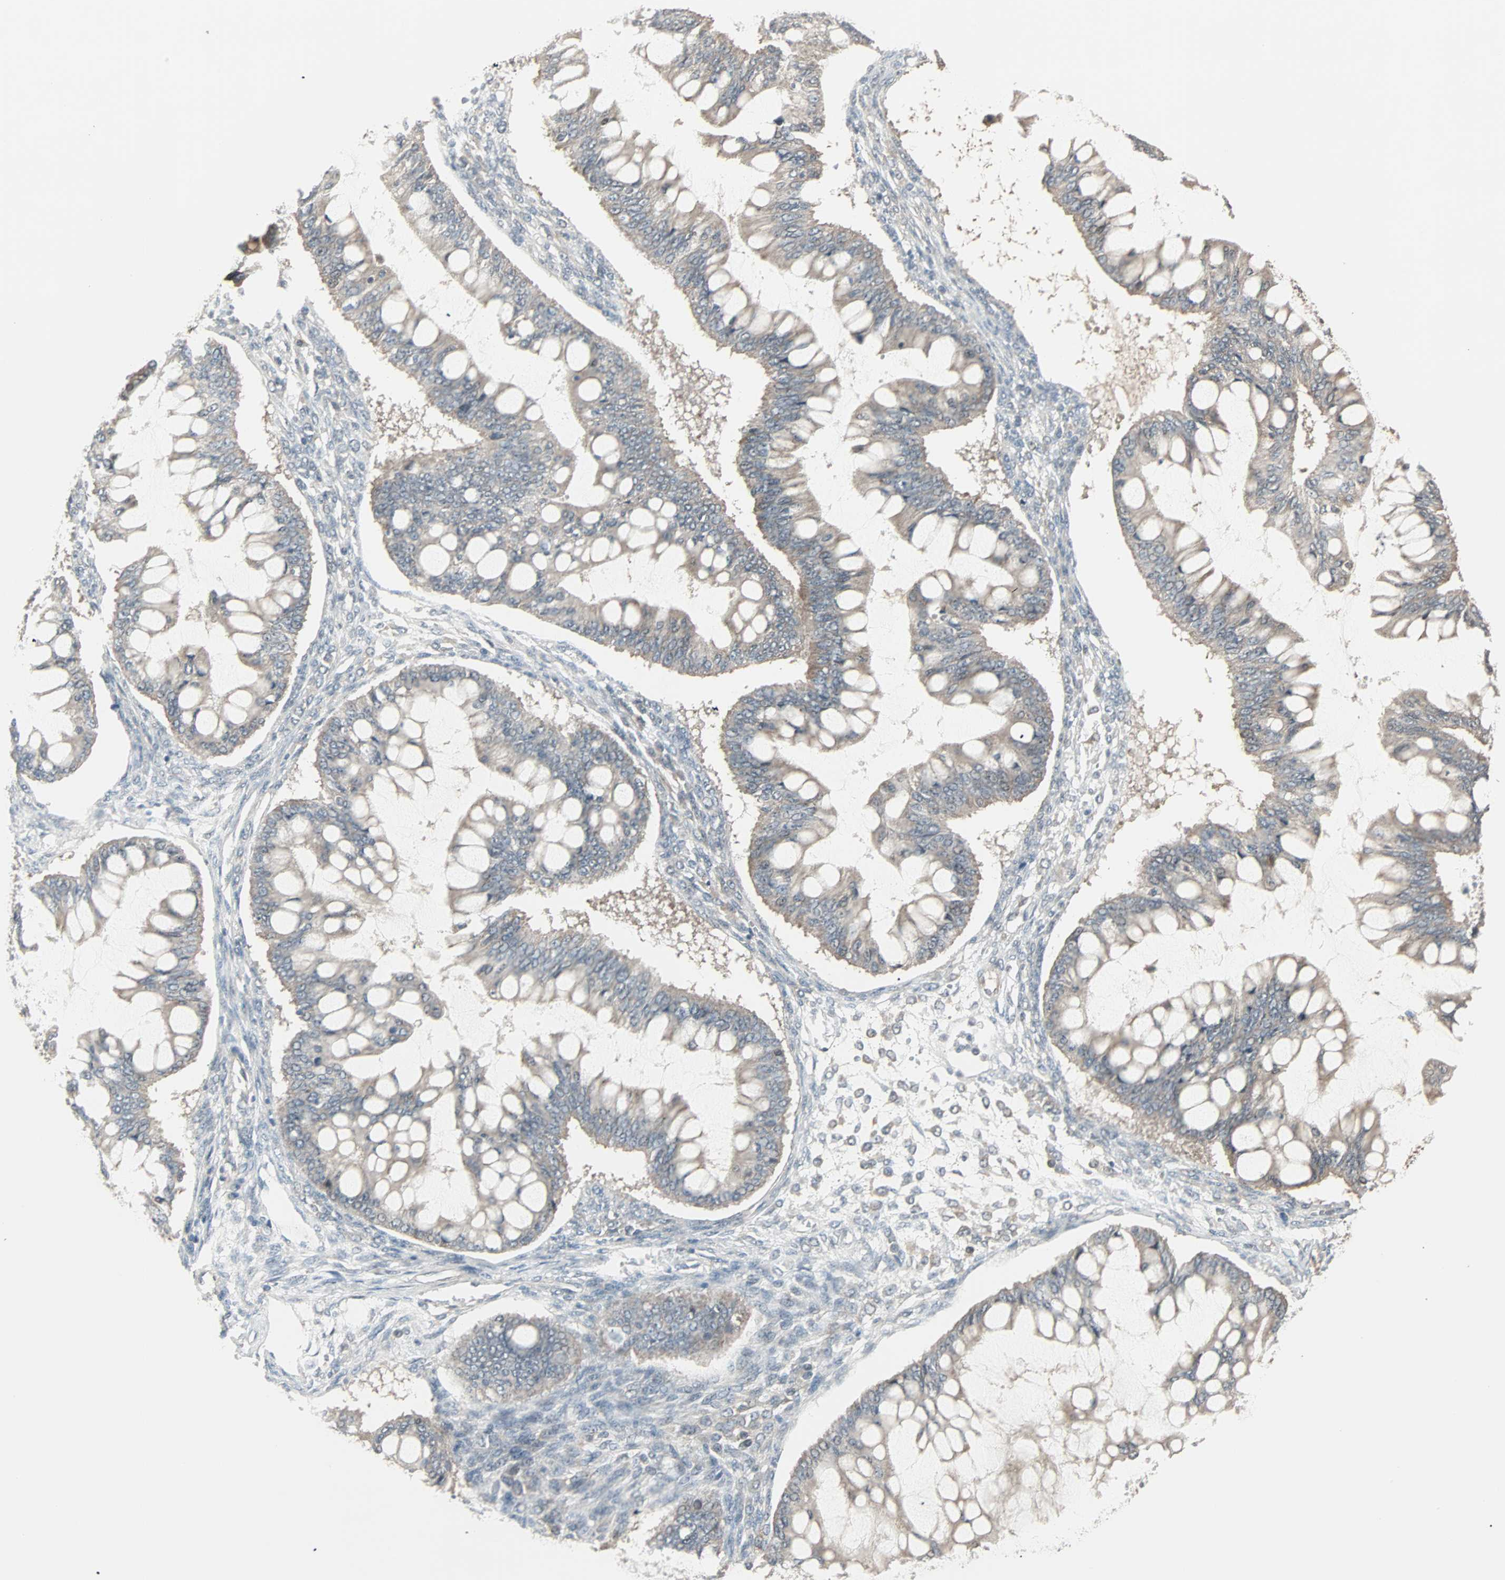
{"staining": {"intensity": "weak", "quantity": ">75%", "location": "cytoplasmic/membranous"}, "tissue": "ovarian cancer", "cell_type": "Tumor cells", "image_type": "cancer", "snomed": [{"axis": "morphology", "description": "Cystadenocarcinoma, mucinous, NOS"}, {"axis": "topography", "description": "Ovary"}], "caption": "Mucinous cystadenocarcinoma (ovarian) tissue shows weak cytoplasmic/membranous positivity in approximately >75% of tumor cells, visualized by immunohistochemistry.", "gene": "KDM4A", "patient": {"sex": "female", "age": 73}}